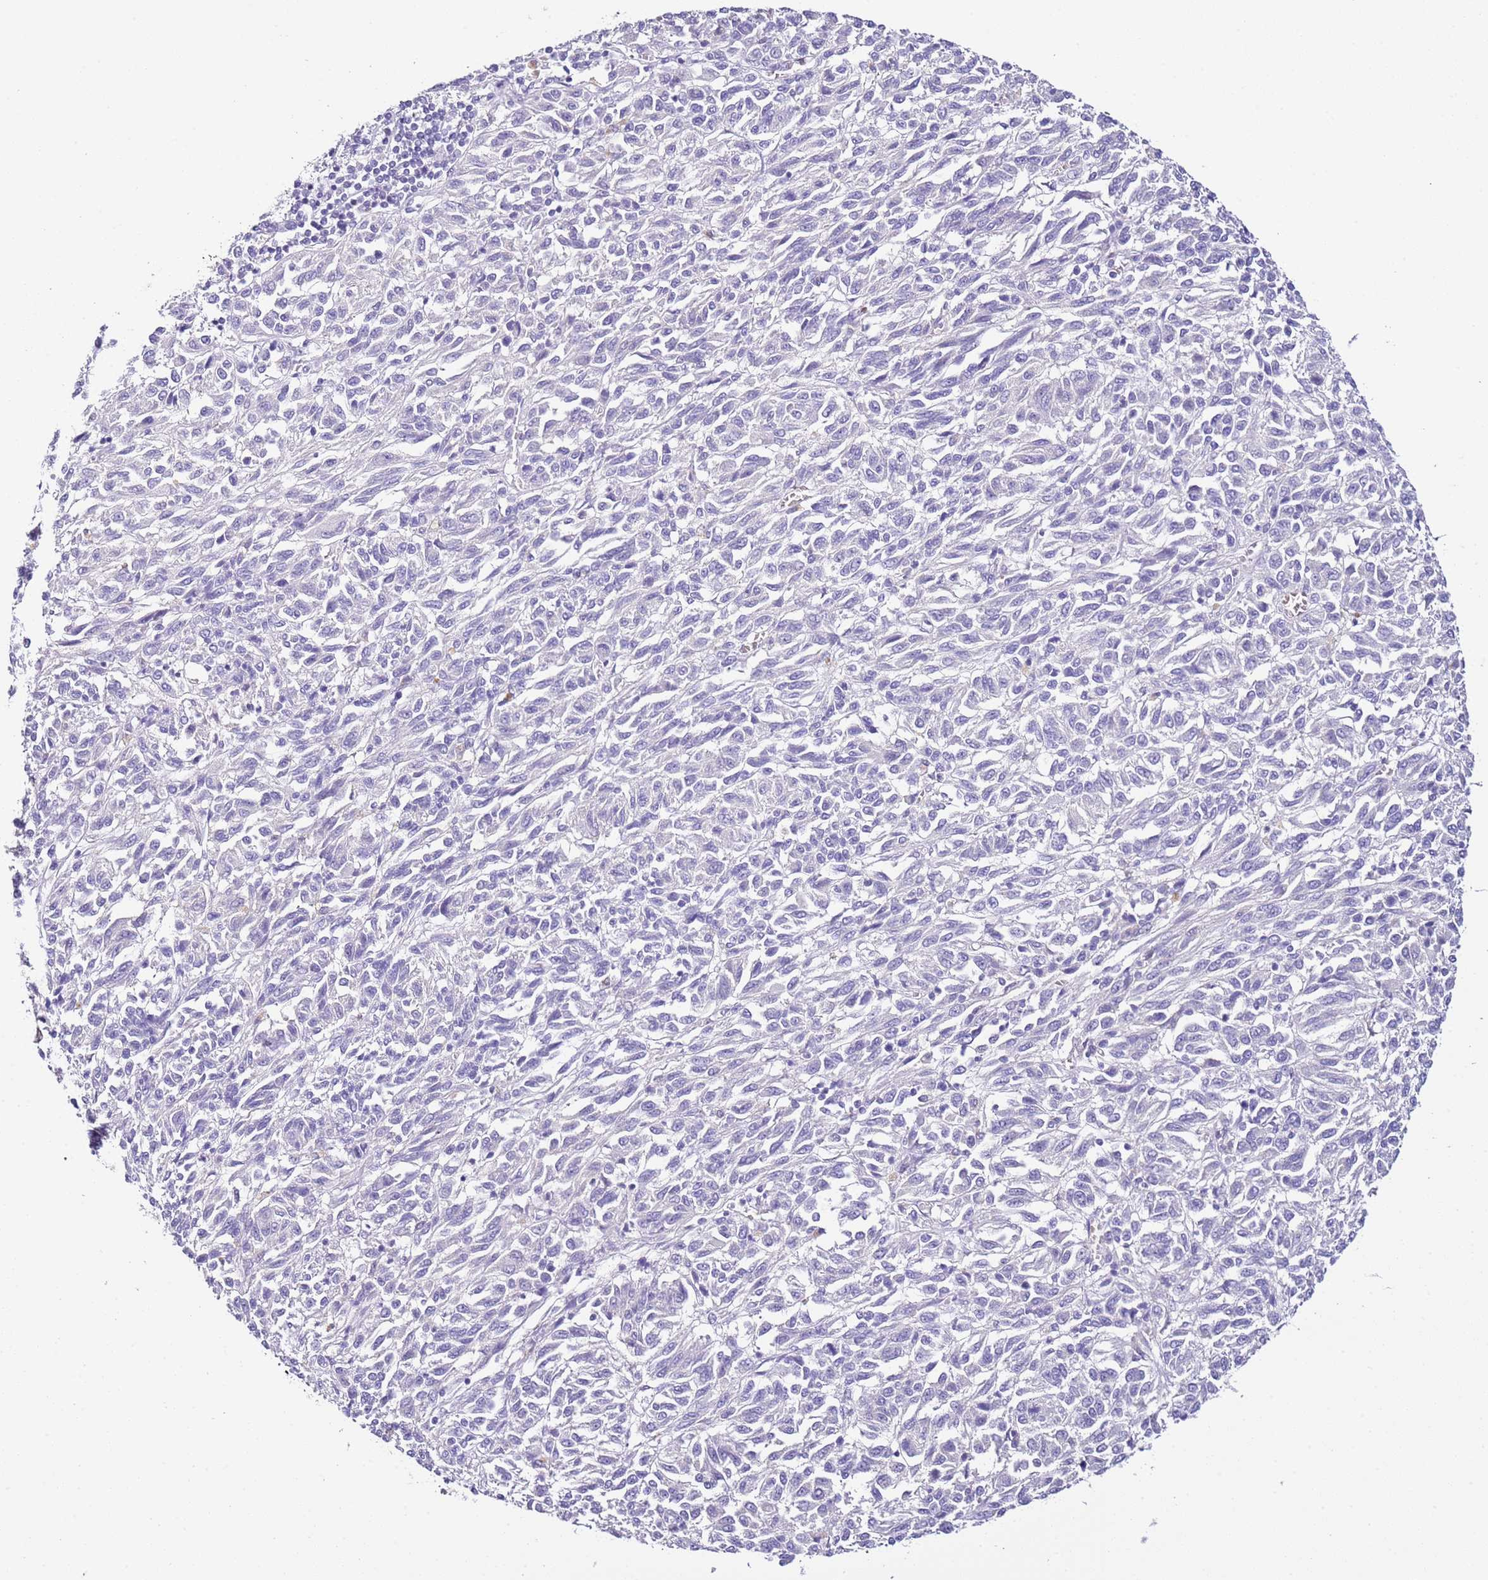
{"staining": {"intensity": "negative", "quantity": "none", "location": "none"}, "tissue": "melanoma", "cell_type": "Tumor cells", "image_type": "cancer", "snomed": [{"axis": "morphology", "description": "Malignant melanoma, Metastatic site"}, {"axis": "topography", "description": "Lung"}], "caption": "Immunohistochemistry of human melanoma shows no staining in tumor cells.", "gene": "HGD", "patient": {"sex": "male", "age": 64}}